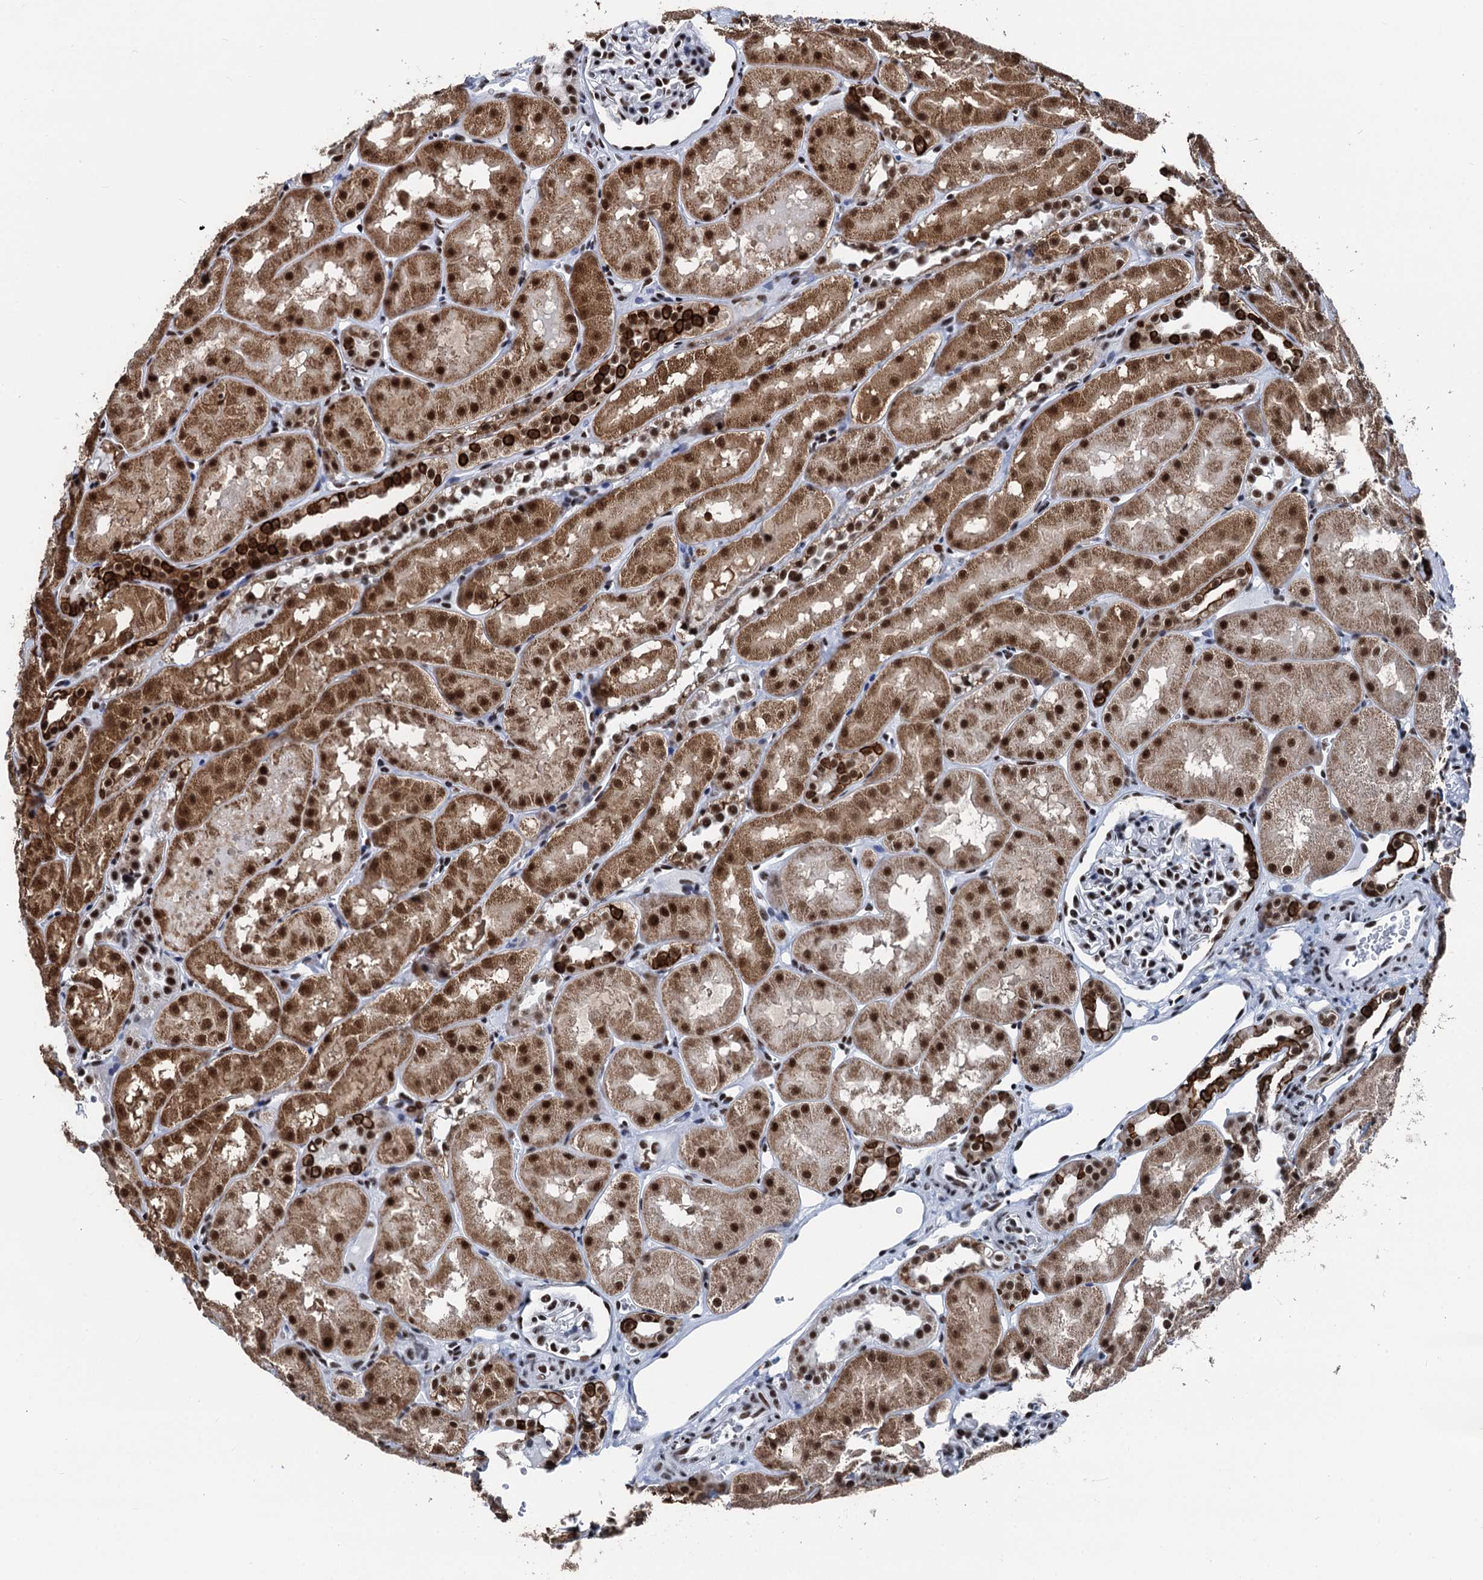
{"staining": {"intensity": "strong", "quantity": "25%-75%", "location": "nuclear"}, "tissue": "kidney", "cell_type": "Cells in glomeruli", "image_type": "normal", "snomed": [{"axis": "morphology", "description": "Normal tissue, NOS"}, {"axis": "topography", "description": "Kidney"}, {"axis": "topography", "description": "Urinary bladder"}], "caption": "DAB immunohistochemical staining of normal kidney displays strong nuclear protein expression in about 25%-75% of cells in glomeruli. (brown staining indicates protein expression, while blue staining denotes nuclei).", "gene": "DDX23", "patient": {"sex": "male", "age": 16}}